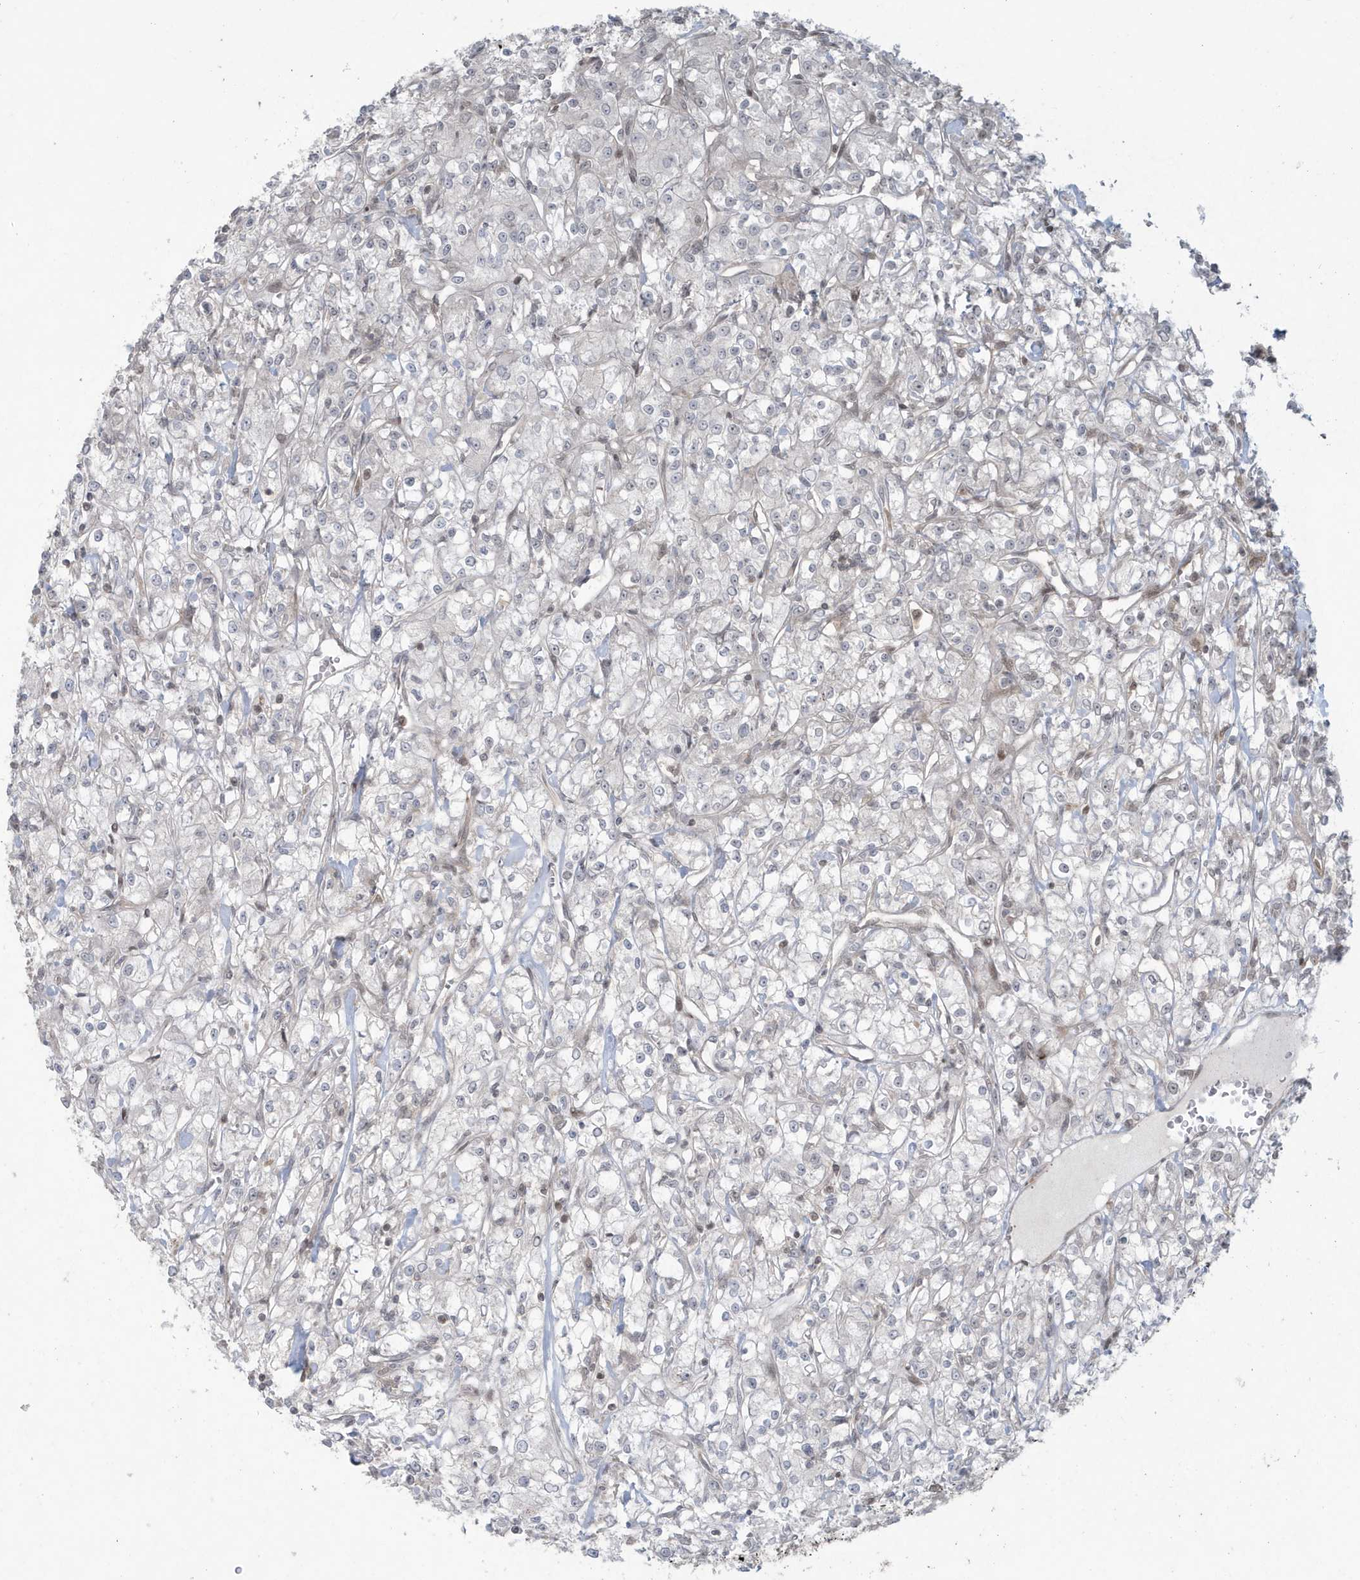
{"staining": {"intensity": "negative", "quantity": "none", "location": "none"}, "tissue": "renal cancer", "cell_type": "Tumor cells", "image_type": "cancer", "snomed": [{"axis": "morphology", "description": "Adenocarcinoma, NOS"}, {"axis": "topography", "description": "Kidney"}], "caption": "Immunohistochemical staining of human adenocarcinoma (renal) displays no significant expression in tumor cells. (DAB immunohistochemistry (IHC), high magnification).", "gene": "C1orf52", "patient": {"sex": "female", "age": 59}}